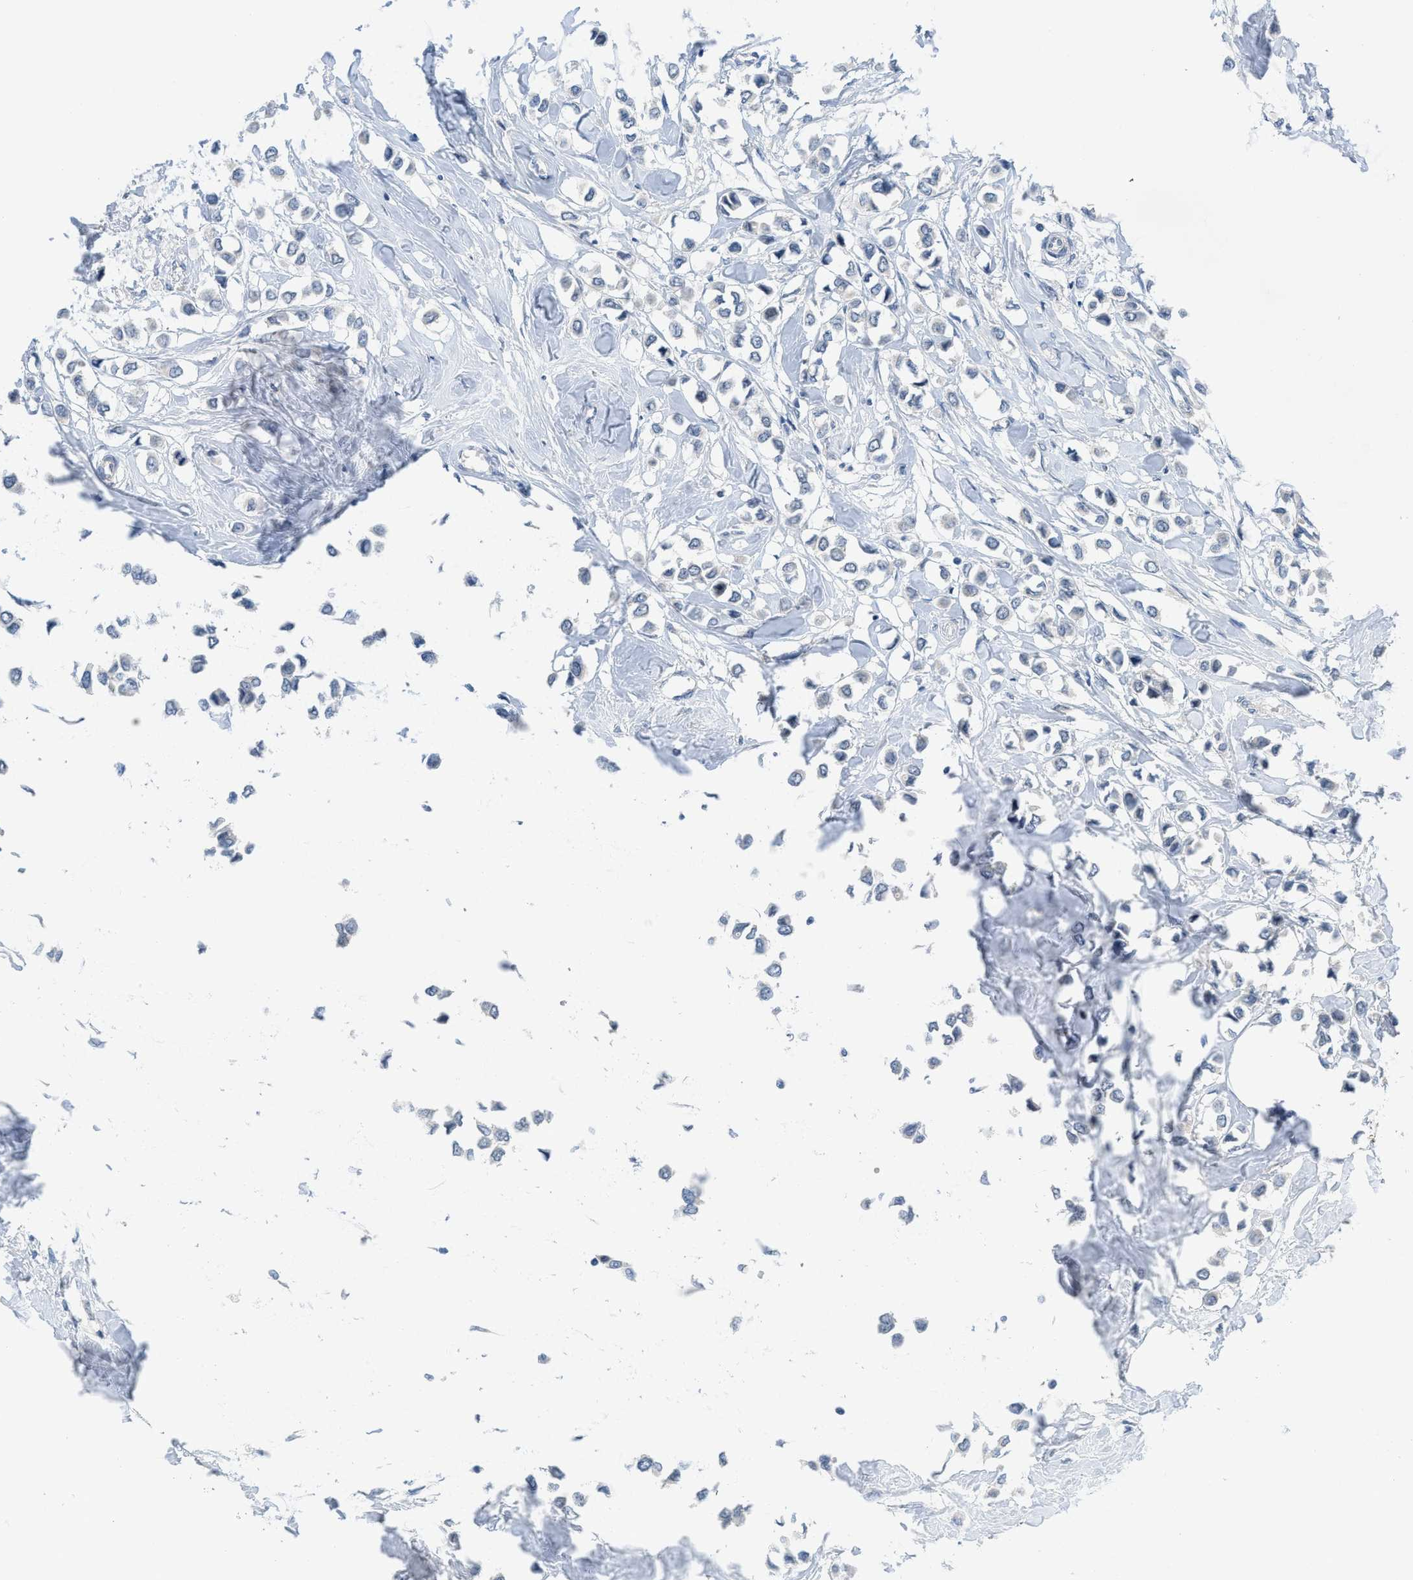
{"staining": {"intensity": "negative", "quantity": "none", "location": "none"}, "tissue": "breast cancer", "cell_type": "Tumor cells", "image_type": "cancer", "snomed": [{"axis": "morphology", "description": "Lobular carcinoma"}, {"axis": "topography", "description": "Breast"}], "caption": "Immunohistochemistry (IHC) of lobular carcinoma (breast) shows no positivity in tumor cells.", "gene": "TNFAIP1", "patient": {"sex": "female", "age": 51}}